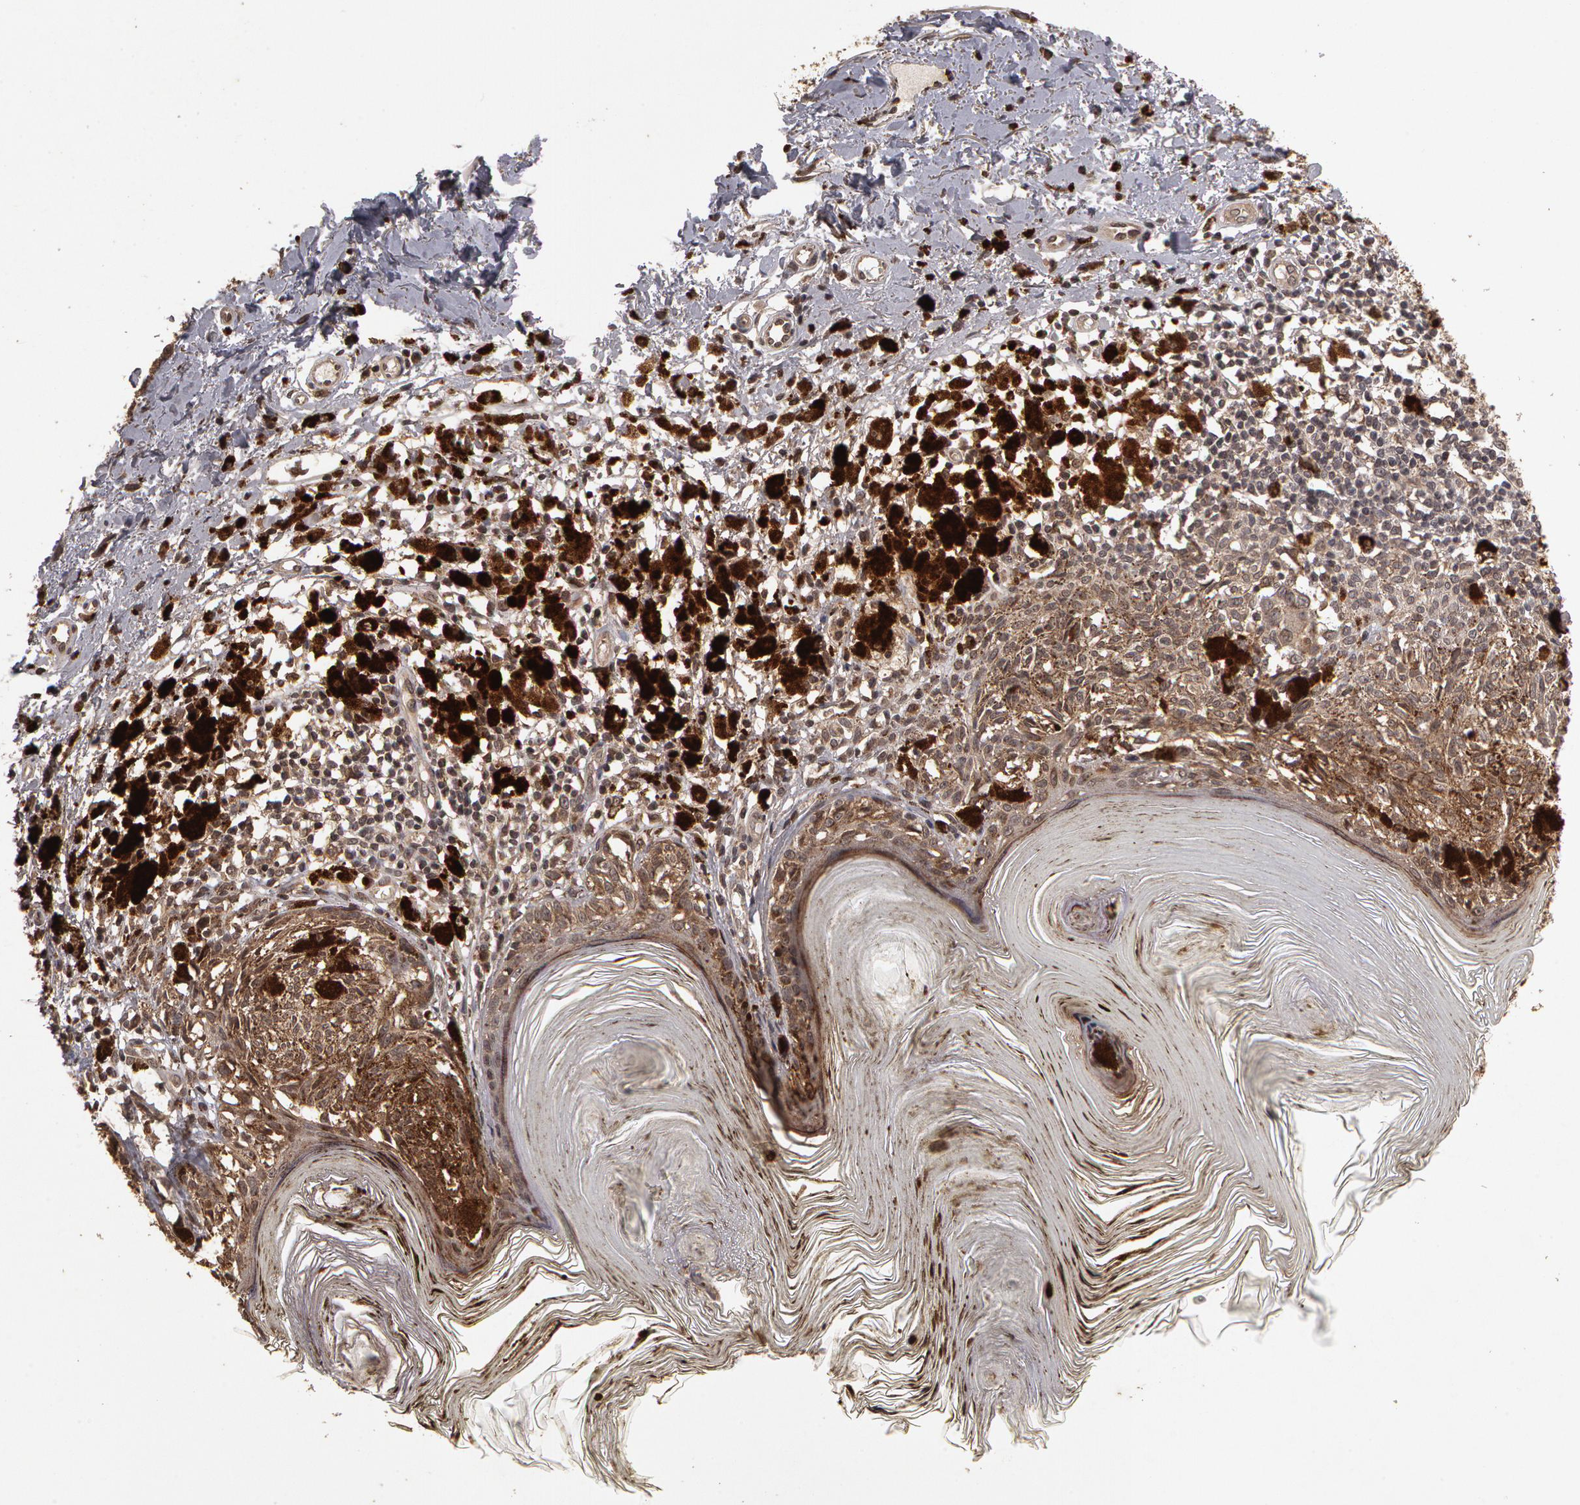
{"staining": {"intensity": "weak", "quantity": "<25%", "location": "cytoplasmic/membranous"}, "tissue": "melanoma", "cell_type": "Tumor cells", "image_type": "cancer", "snomed": [{"axis": "morphology", "description": "Malignant melanoma, NOS"}, {"axis": "topography", "description": "Skin"}], "caption": "DAB (3,3'-diaminobenzidine) immunohistochemical staining of human malignant melanoma exhibits no significant staining in tumor cells. The staining was performed using DAB to visualize the protein expression in brown, while the nuclei were stained in blue with hematoxylin (Magnification: 20x).", "gene": "CALR", "patient": {"sex": "male", "age": 88}}